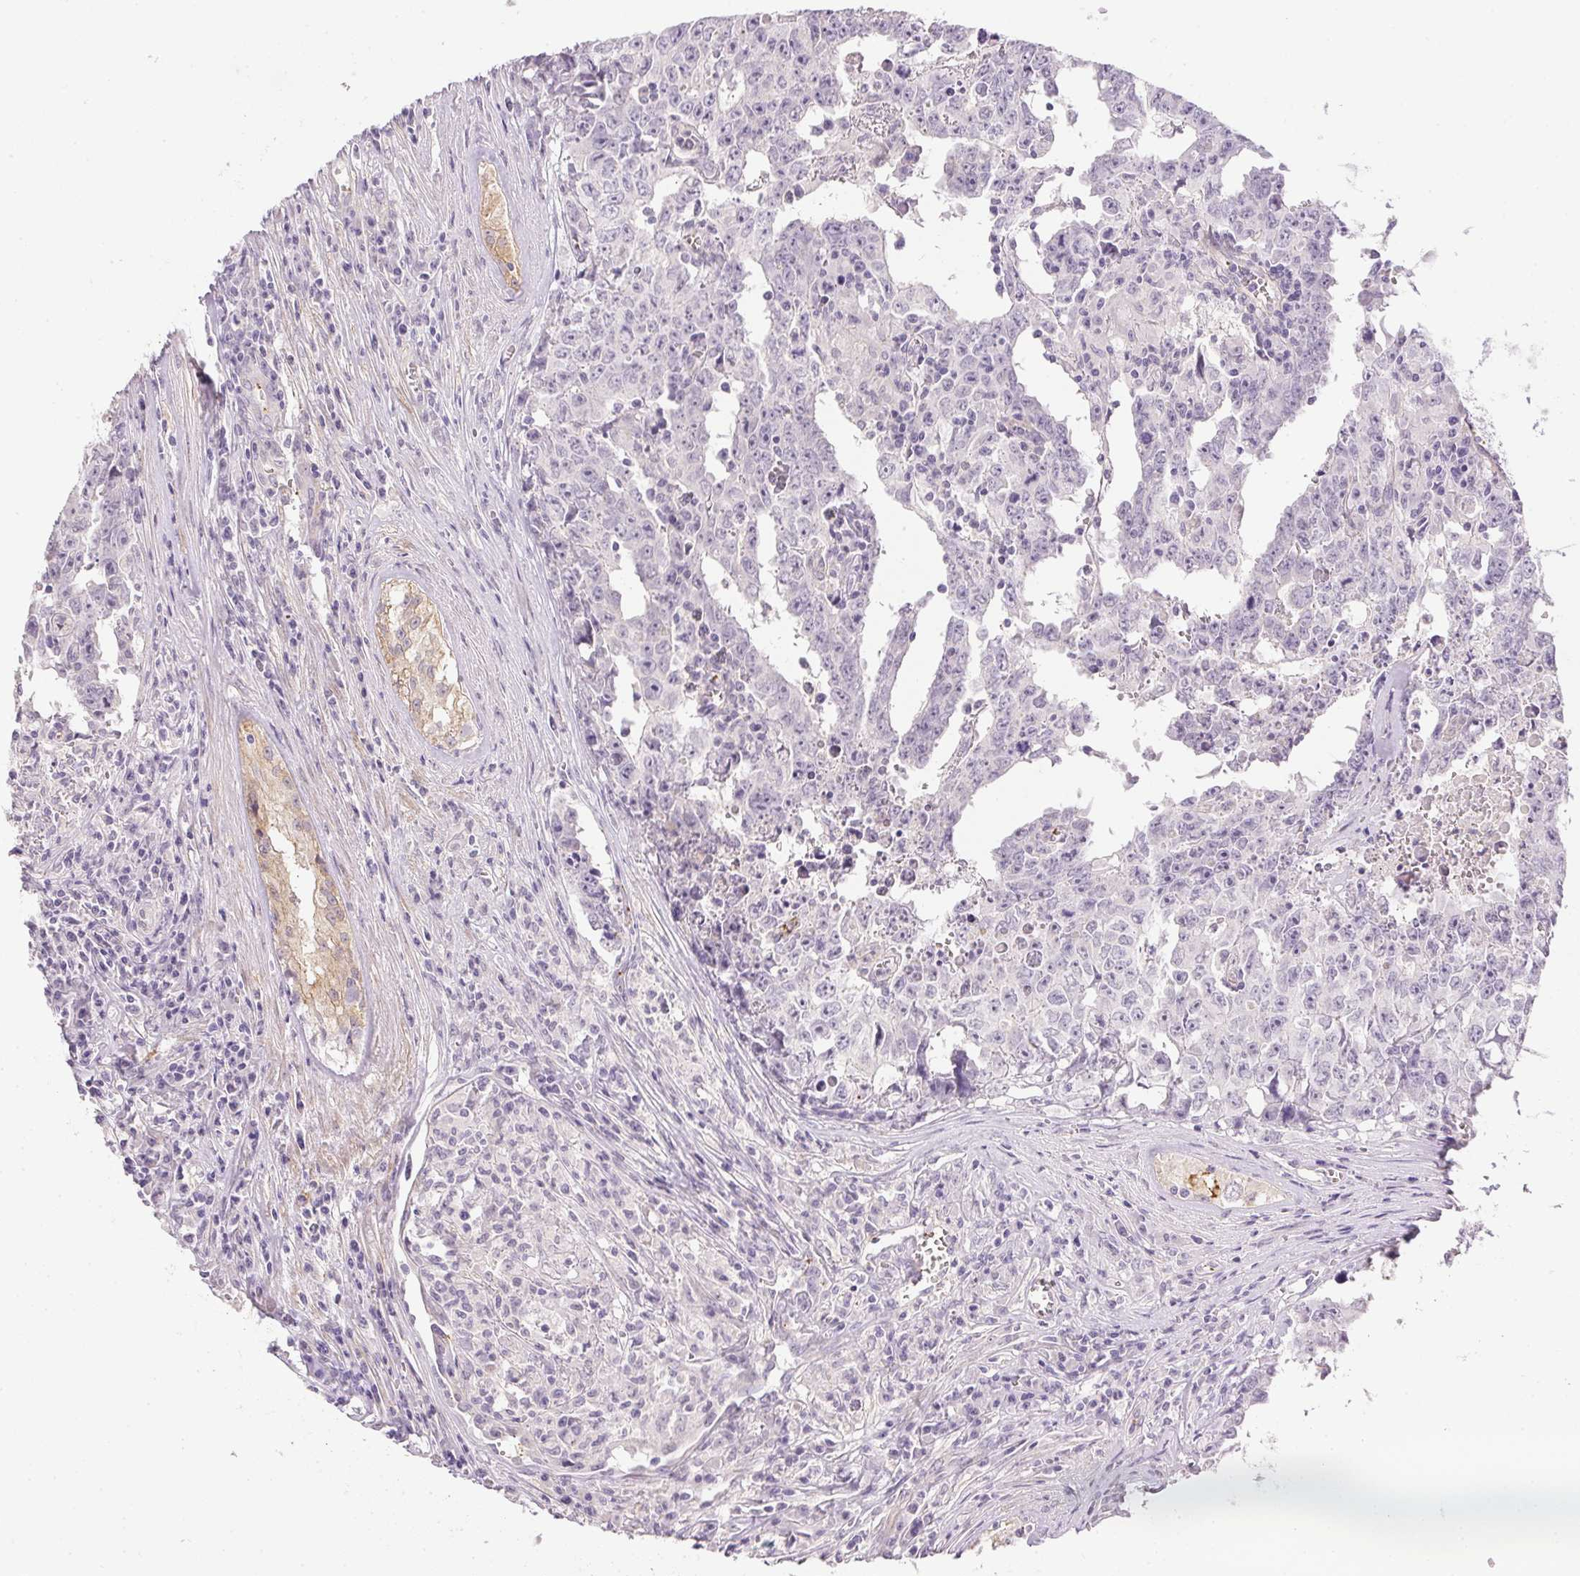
{"staining": {"intensity": "negative", "quantity": "none", "location": "none"}, "tissue": "testis cancer", "cell_type": "Tumor cells", "image_type": "cancer", "snomed": [{"axis": "morphology", "description": "Carcinoma, Embryonal, NOS"}, {"axis": "topography", "description": "Testis"}], "caption": "High power microscopy histopathology image of an immunohistochemistry (IHC) histopathology image of embryonal carcinoma (testis), revealing no significant expression in tumor cells. (Brightfield microscopy of DAB (3,3'-diaminobenzidine) immunohistochemistry (IHC) at high magnification).", "gene": "PRL", "patient": {"sex": "male", "age": 22}}